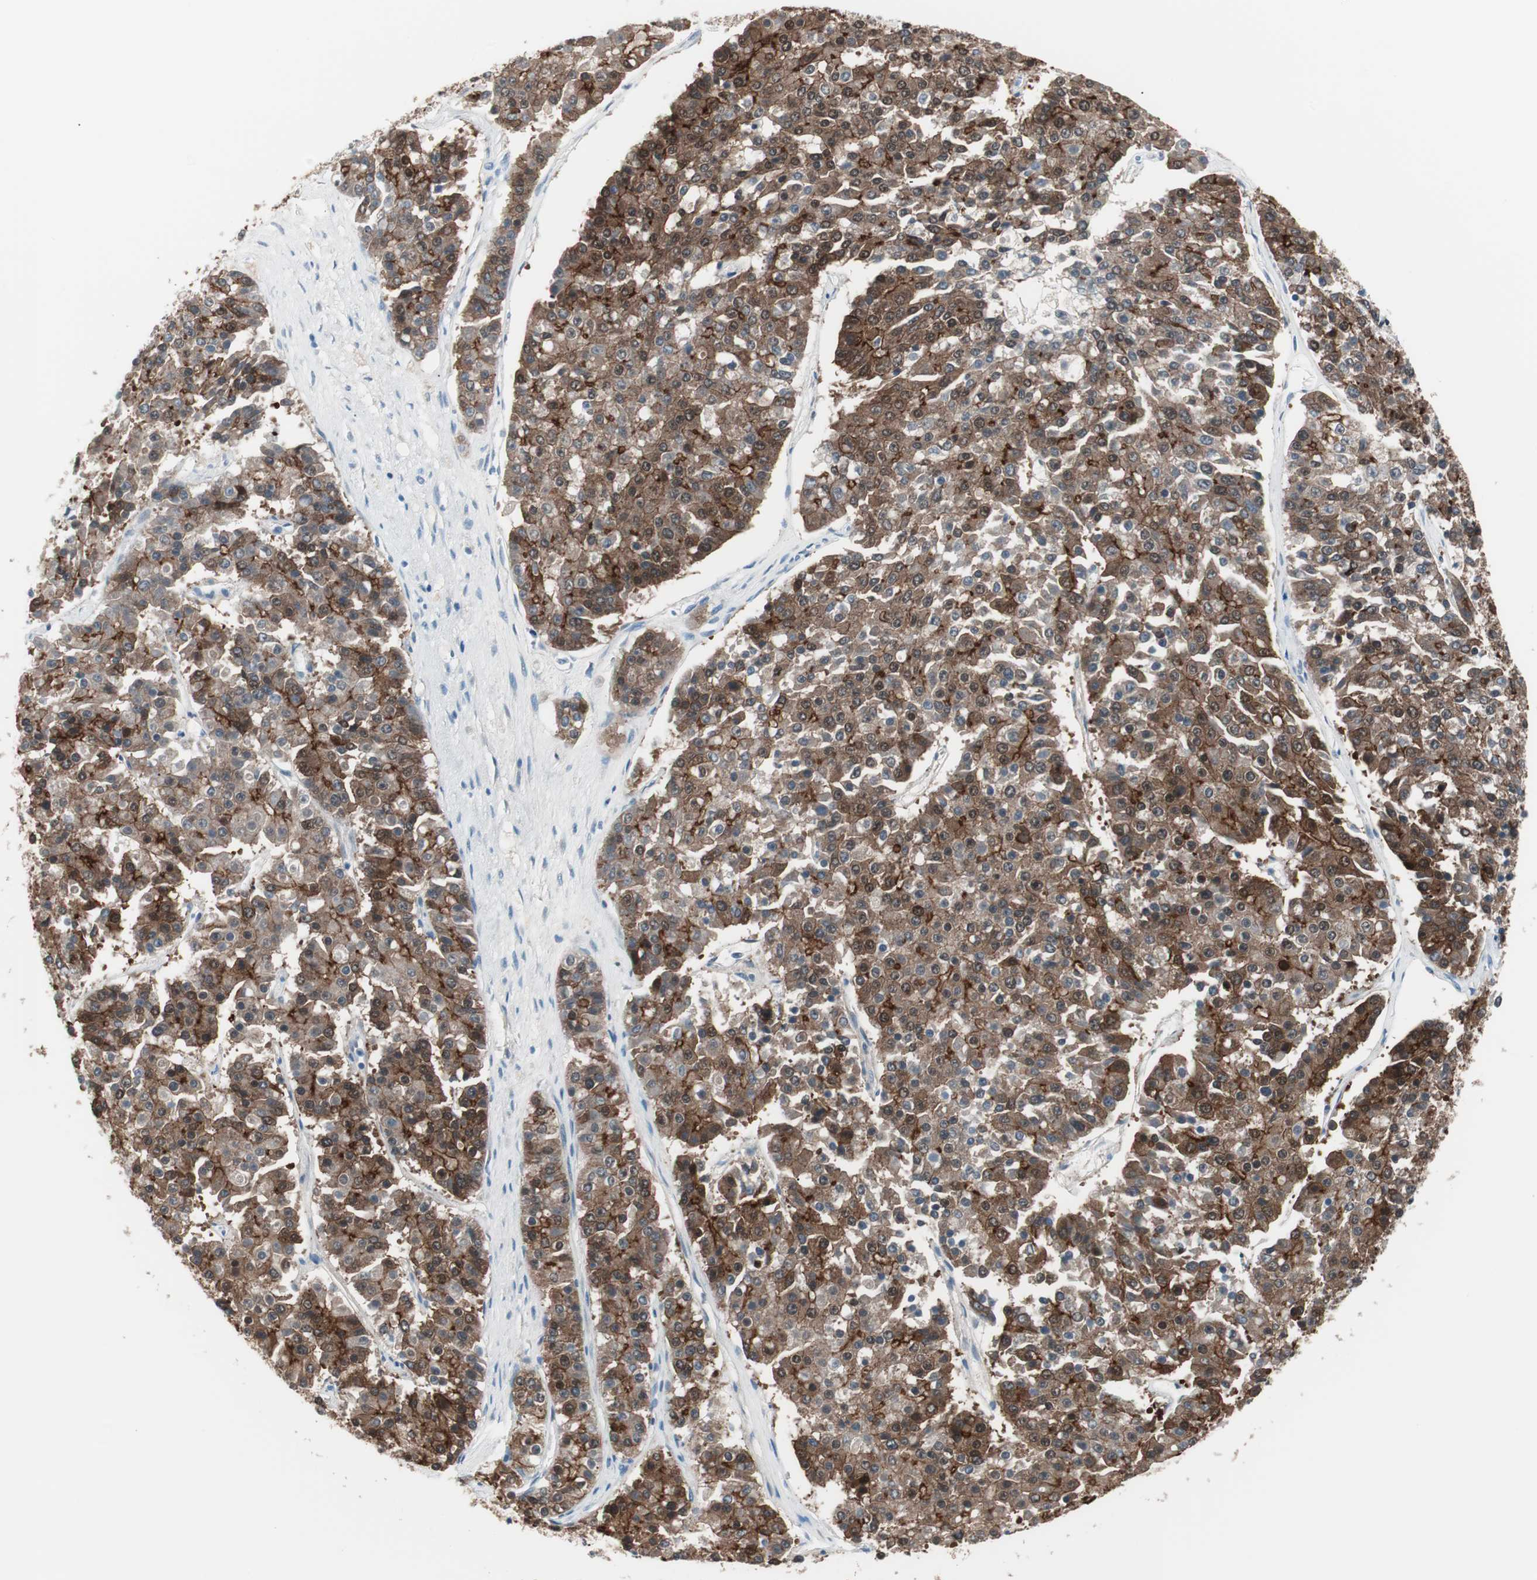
{"staining": {"intensity": "strong", "quantity": ">75%", "location": "cytoplasmic/membranous,nuclear"}, "tissue": "pancreatic cancer", "cell_type": "Tumor cells", "image_type": "cancer", "snomed": [{"axis": "morphology", "description": "Adenocarcinoma, NOS"}, {"axis": "topography", "description": "Pancreas"}], "caption": "Strong cytoplasmic/membranous and nuclear staining for a protein is identified in about >75% of tumor cells of adenocarcinoma (pancreatic) using IHC.", "gene": "VIL1", "patient": {"sex": "male", "age": 50}}